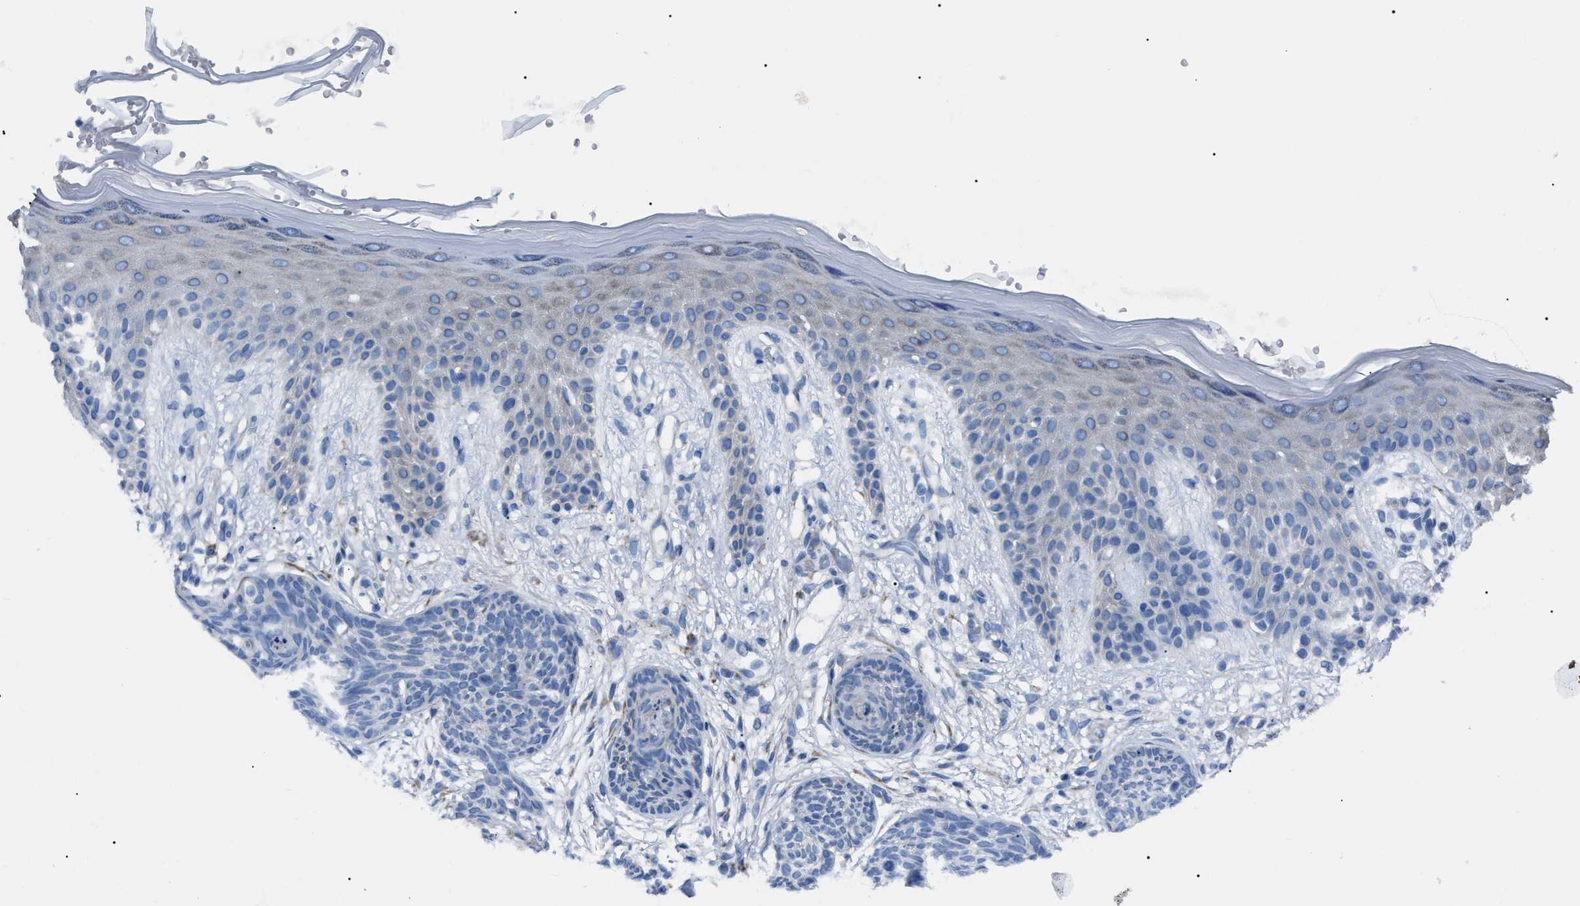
{"staining": {"intensity": "negative", "quantity": "none", "location": "none"}, "tissue": "skin cancer", "cell_type": "Tumor cells", "image_type": "cancer", "snomed": [{"axis": "morphology", "description": "Basal cell carcinoma"}, {"axis": "topography", "description": "Skin"}], "caption": "This micrograph is of skin cancer stained with immunohistochemistry (IHC) to label a protein in brown with the nuclei are counter-stained blue. There is no staining in tumor cells. (Immunohistochemistry (ihc), brightfield microscopy, high magnification).", "gene": "LRRC14", "patient": {"sex": "female", "age": 59}}